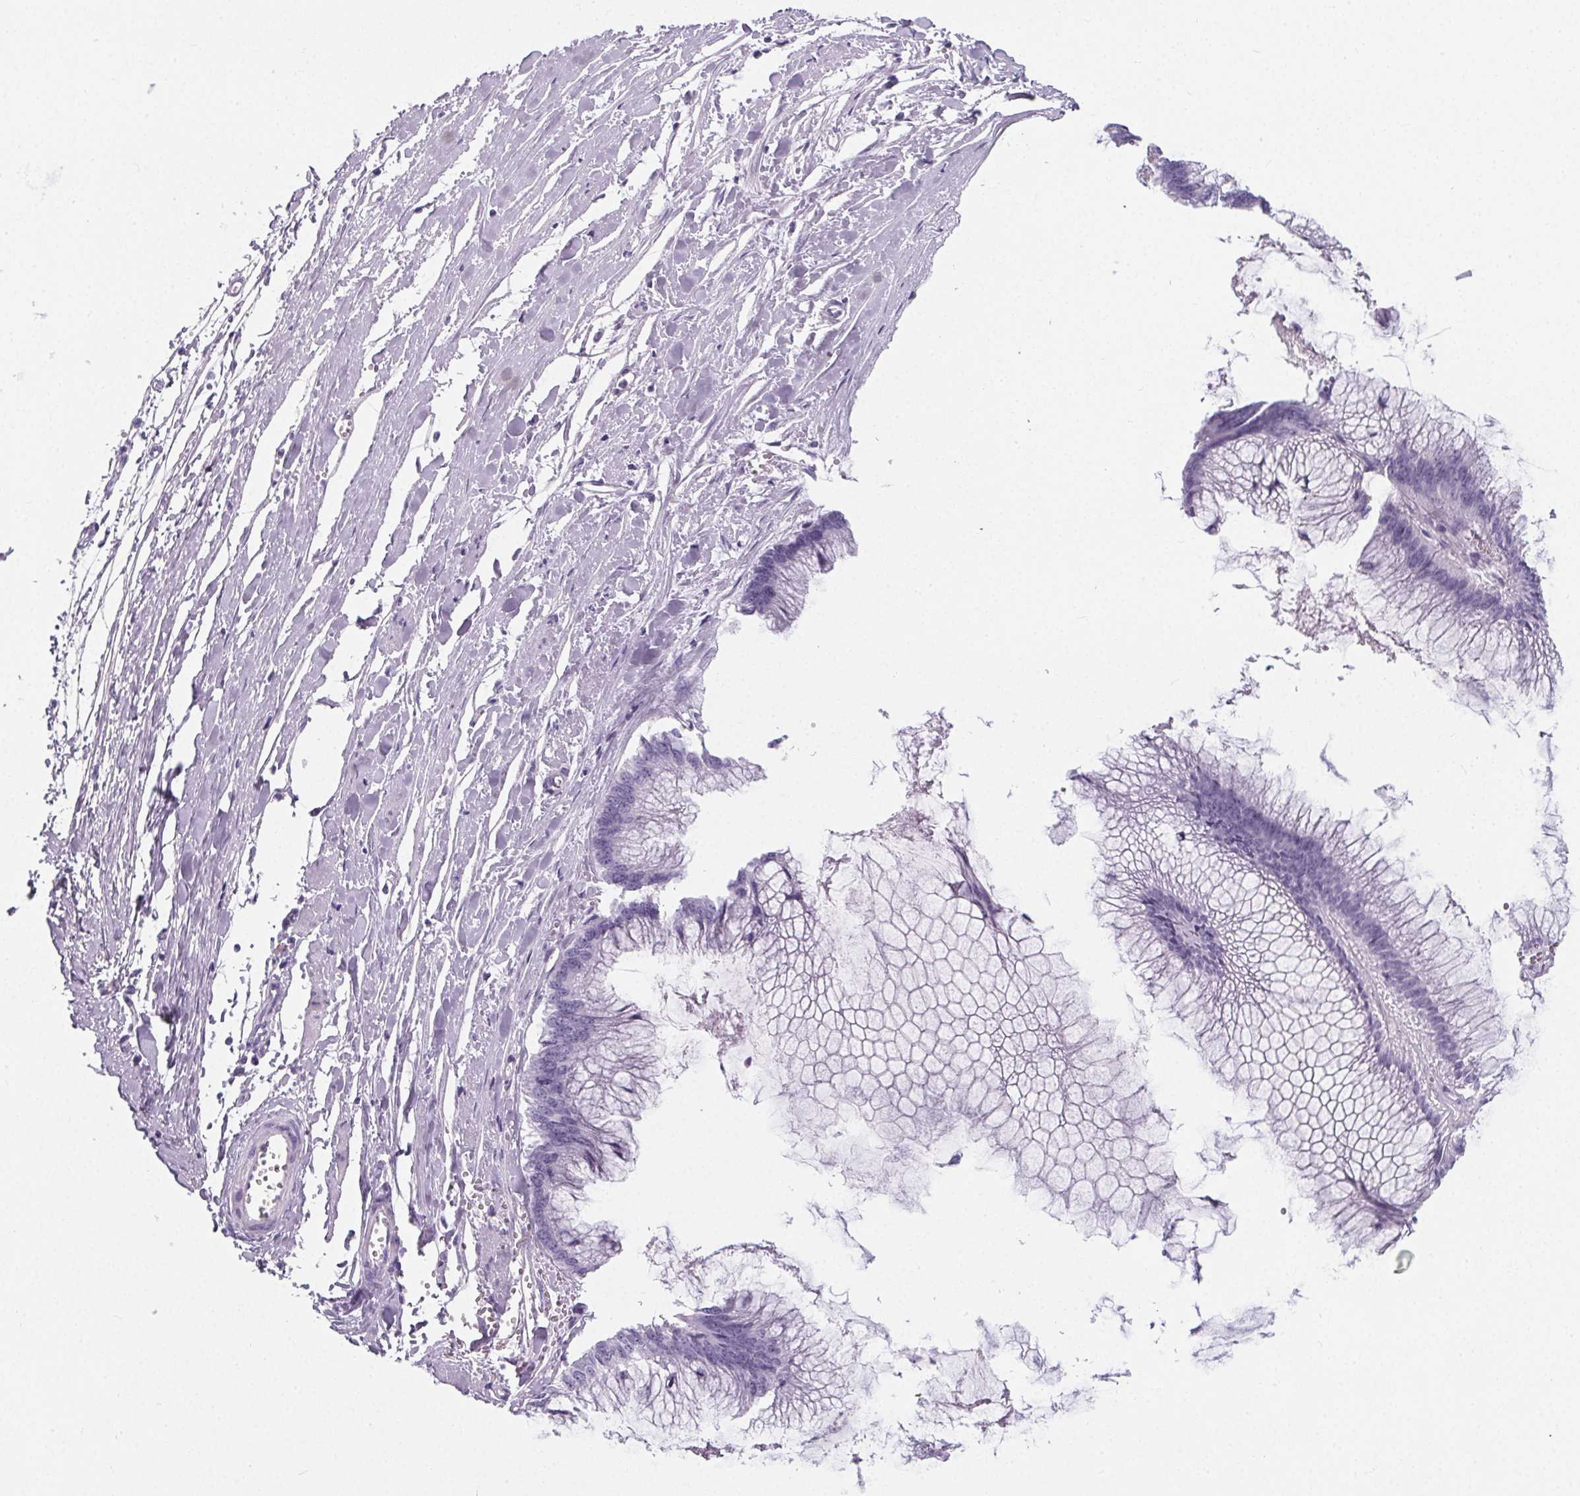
{"staining": {"intensity": "negative", "quantity": "none", "location": "none"}, "tissue": "ovarian cancer", "cell_type": "Tumor cells", "image_type": "cancer", "snomed": [{"axis": "morphology", "description": "Cystadenocarcinoma, mucinous, NOS"}, {"axis": "topography", "description": "Ovary"}], "caption": "Immunohistochemistry histopathology image of ovarian cancer (mucinous cystadenocarcinoma) stained for a protein (brown), which shows no expression in tumor cells. Nuclei are stained in blue.", "gene": "ADRB1", "patient": {"sex": "female", "age": 44}}